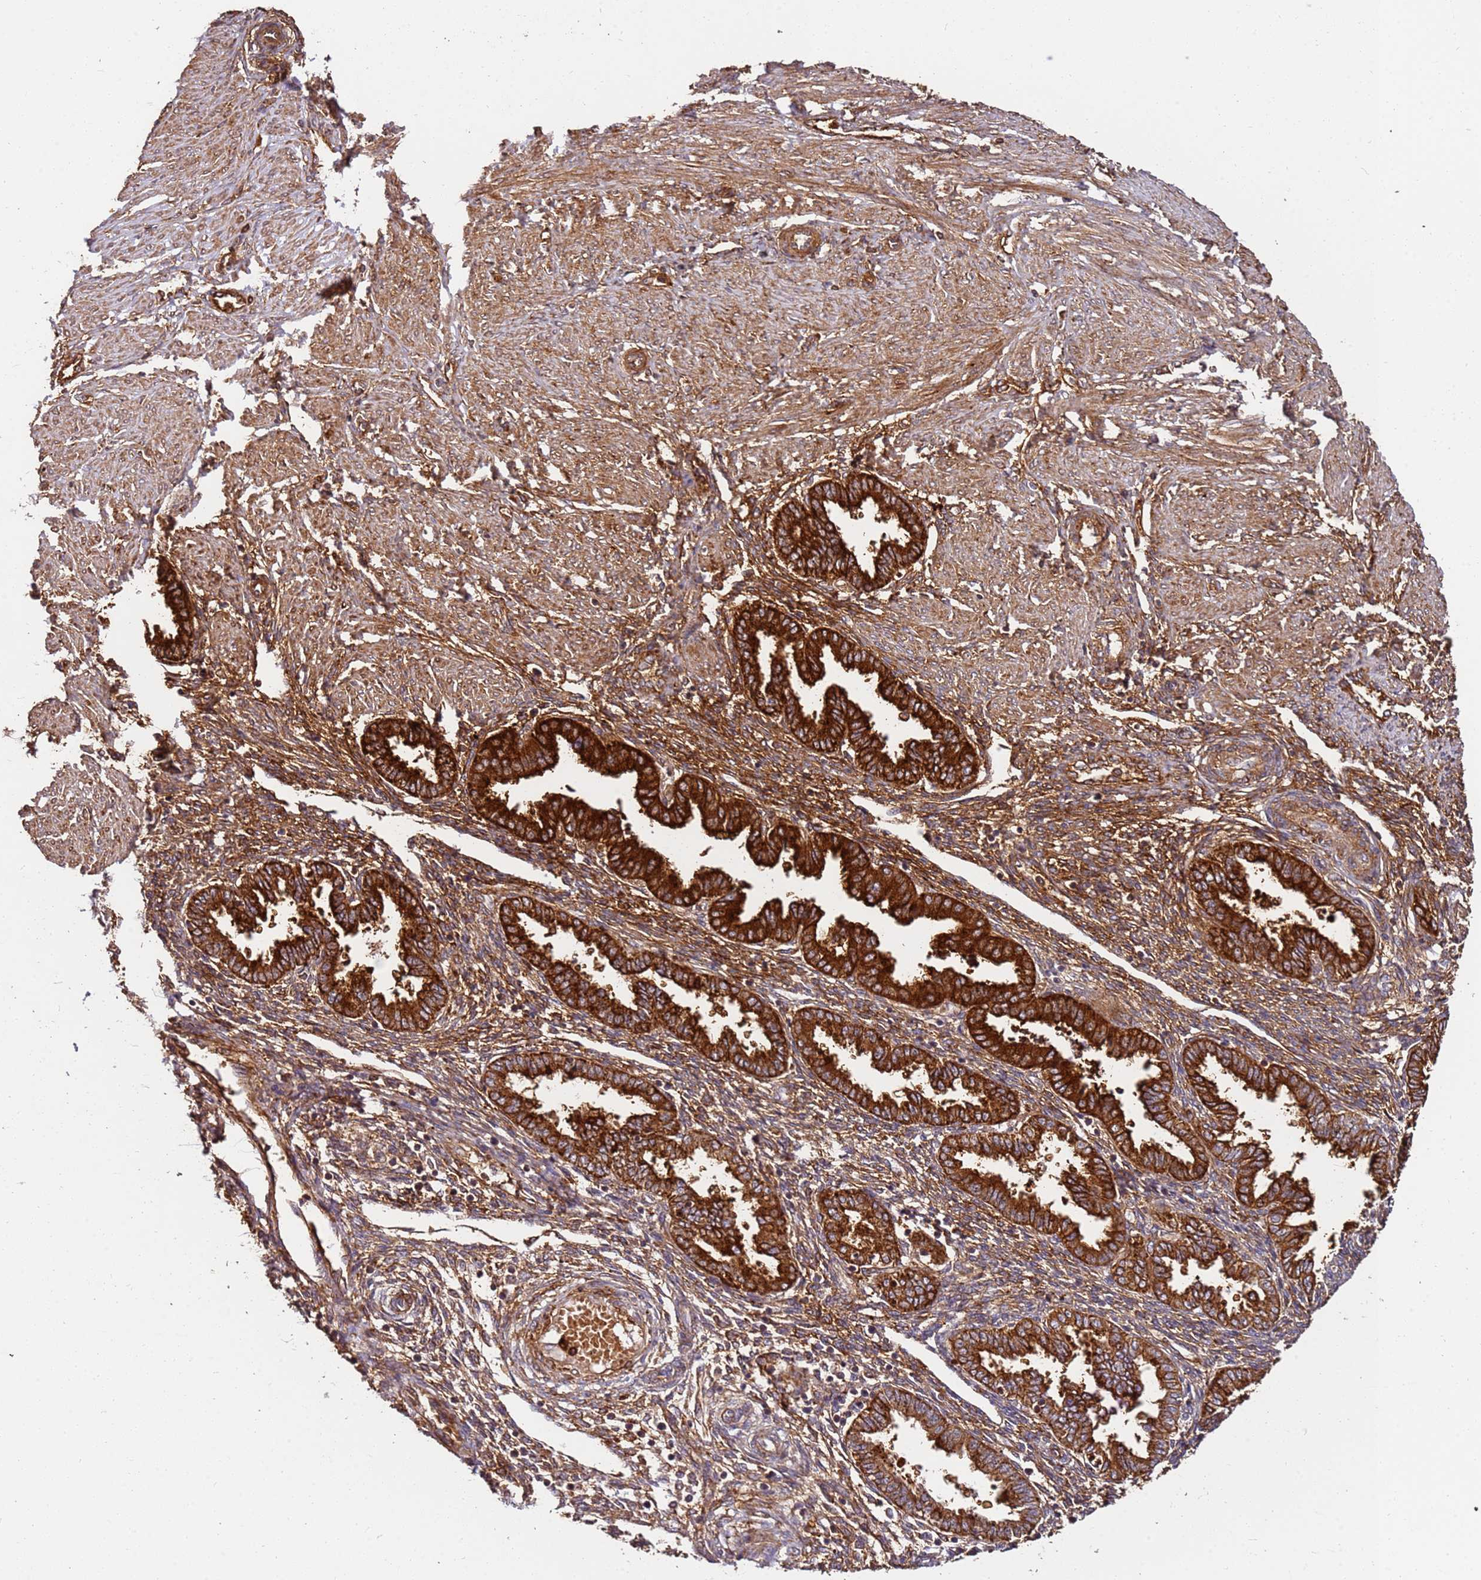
{"staining": {"intensity": "moderate", "quantity": ">75%", "location": "cytoplasmic/membranous"}, "tissue": "endometrium", "cell_type": "Cells in endometrial stroma", "image_type": "normal", "snomed": [{"axis": "morphology", "description": "Normal tissue, NOS"}, {"axis": "topography", "description": "Endometrium"}], "caption": "A micrograph showing moderate cytoplasmic/membranous expression in about >75% of cells in endometrial stroma in benign endometrium, as visualized by brown immunohistochemical staining.", "gene": "DVL3", "patient": {"sex": "female", "age": 33}}